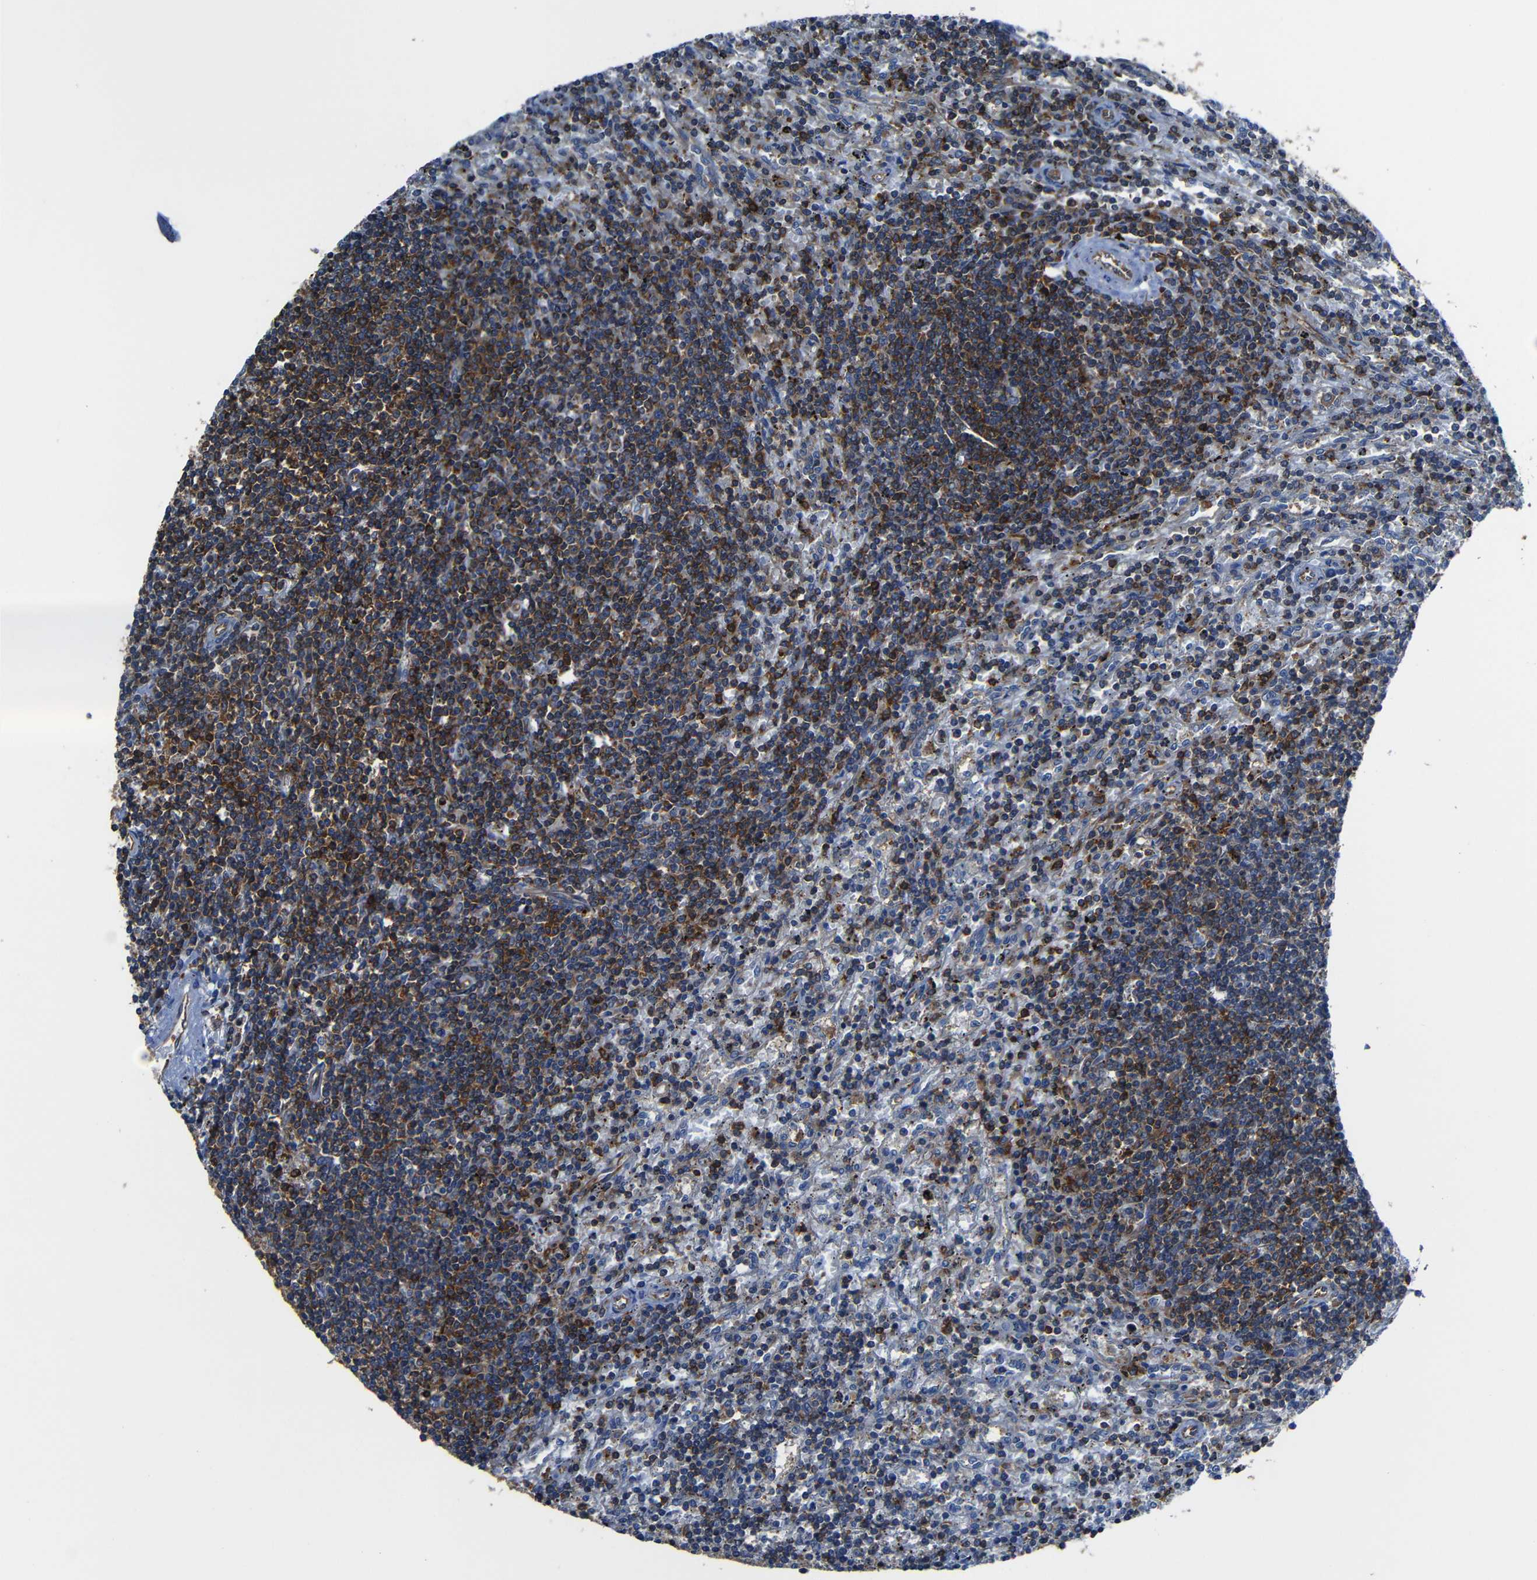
{"staining": {"intensity": "moderate", "quantity": ">75%", "location": "cytoplasmic/membranous"}, "tissue": "lymphoma", "cell_type": "Tumor cells", "image_type": "cancer", "snomed": [{"axis": "morphology", "description": "Malignant lymphoma, non-Hodgkin's type, Low grade"}, {"axis": "topography", "description": "Spleen"}], "caption": "Immunohistochemistry (IHC) of malignant lymphoma, non-Hodgkin's type (low-grade) exhibits medium levels of moderate cytoplasmic/membranous positivity in about >75% of tumor cells.", "gene": "ARHGEF1", "patient": {"sex": "male", "age": 76}}